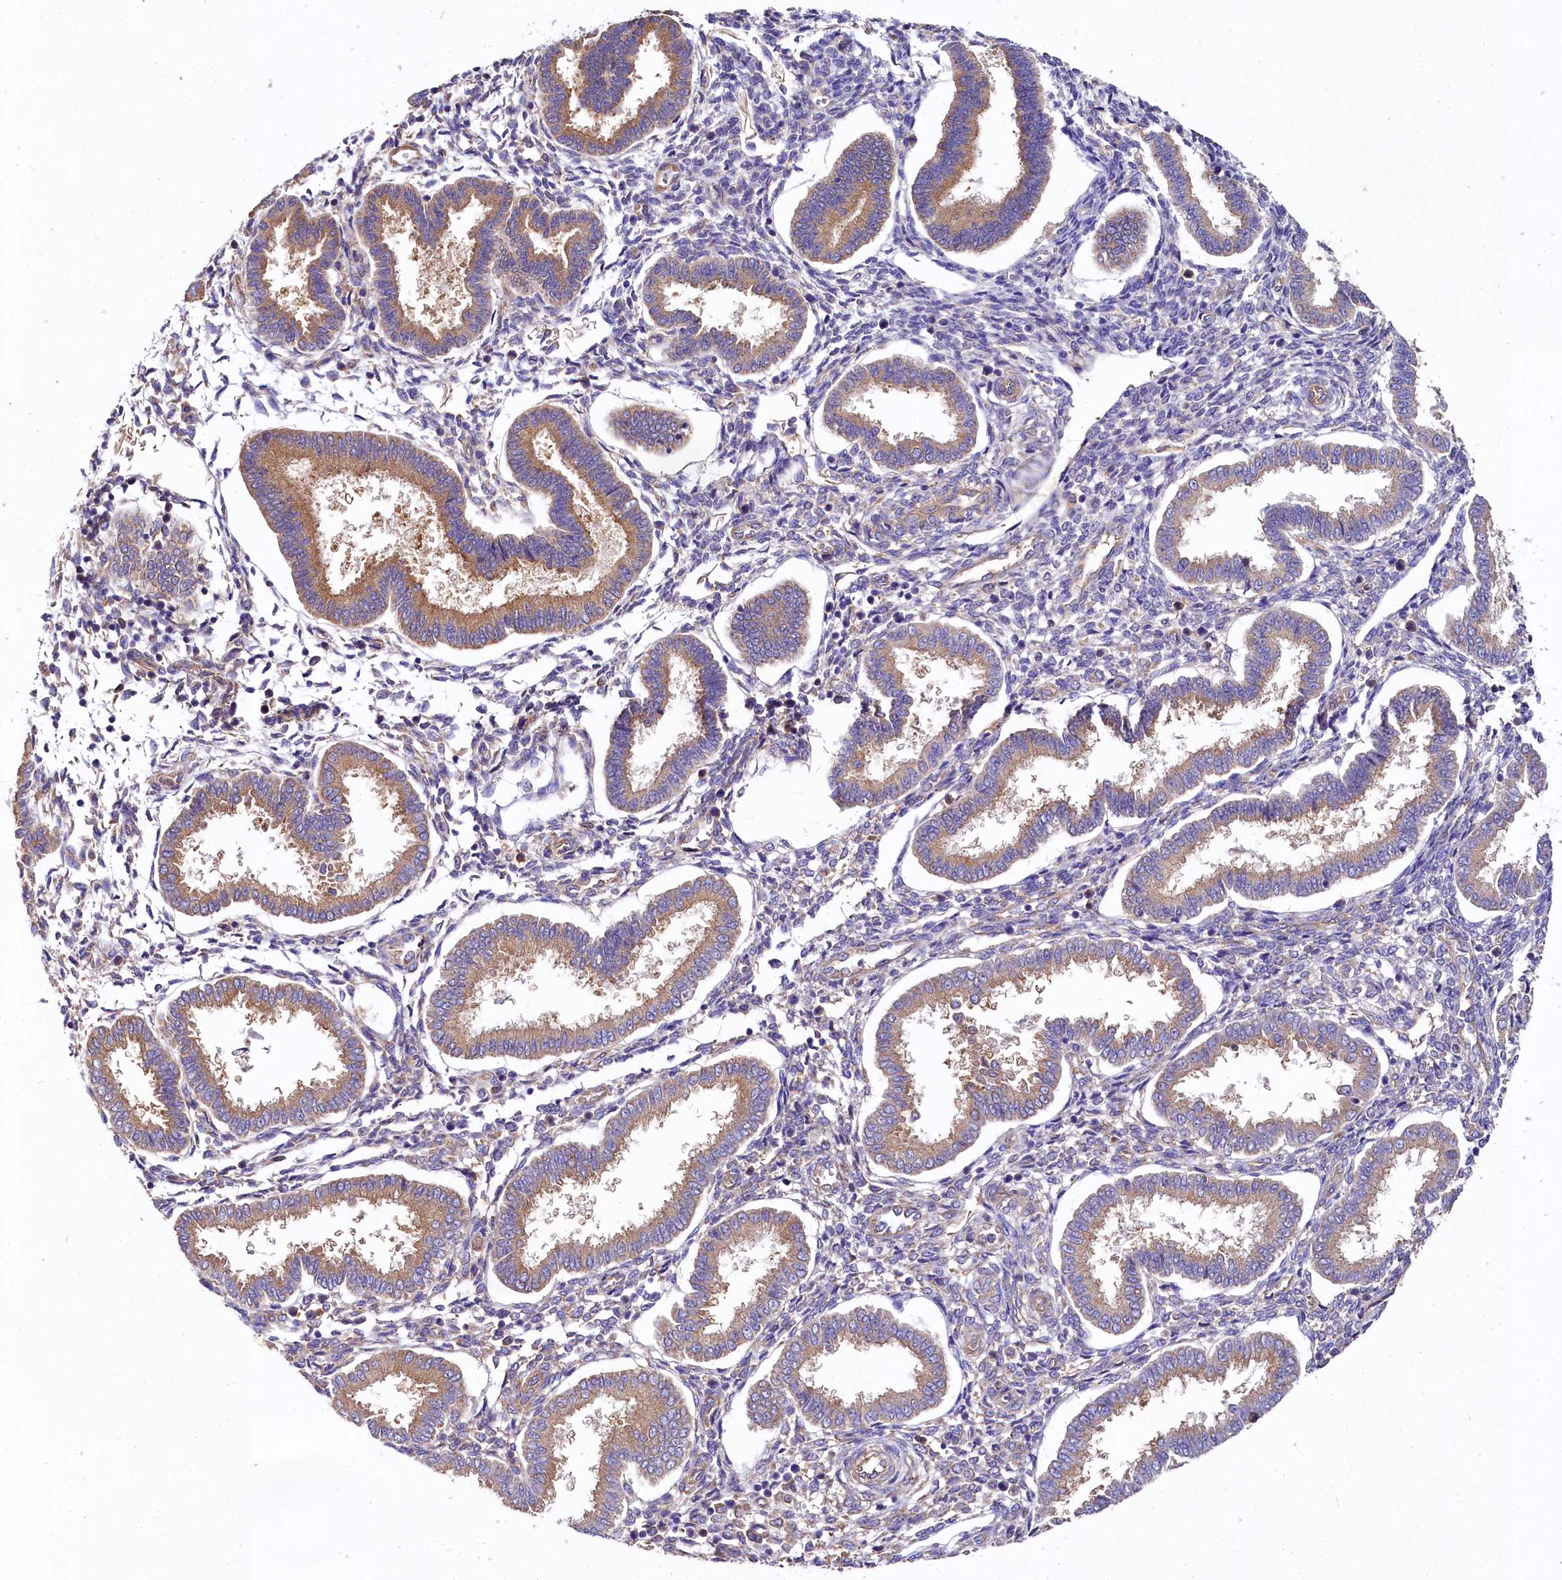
{"staining": {"intensity": "negative", "quantity": "none", "location": "none"}, "tissue": "endometrium", "cell_type": "Cells in endometrial stroma", "image_type": "normal", "snomed": [{"axis": "morphology", "description": "Normal tissue, NOS"}, {"axis": "topography", "description": "Endometrium"}], "caption": "IHC of unremarkable human endometrium exhibits no staining in cells in endometrial stroma.", "gene": "QARS1", "patient": {"sex": "female", "age": 24}}